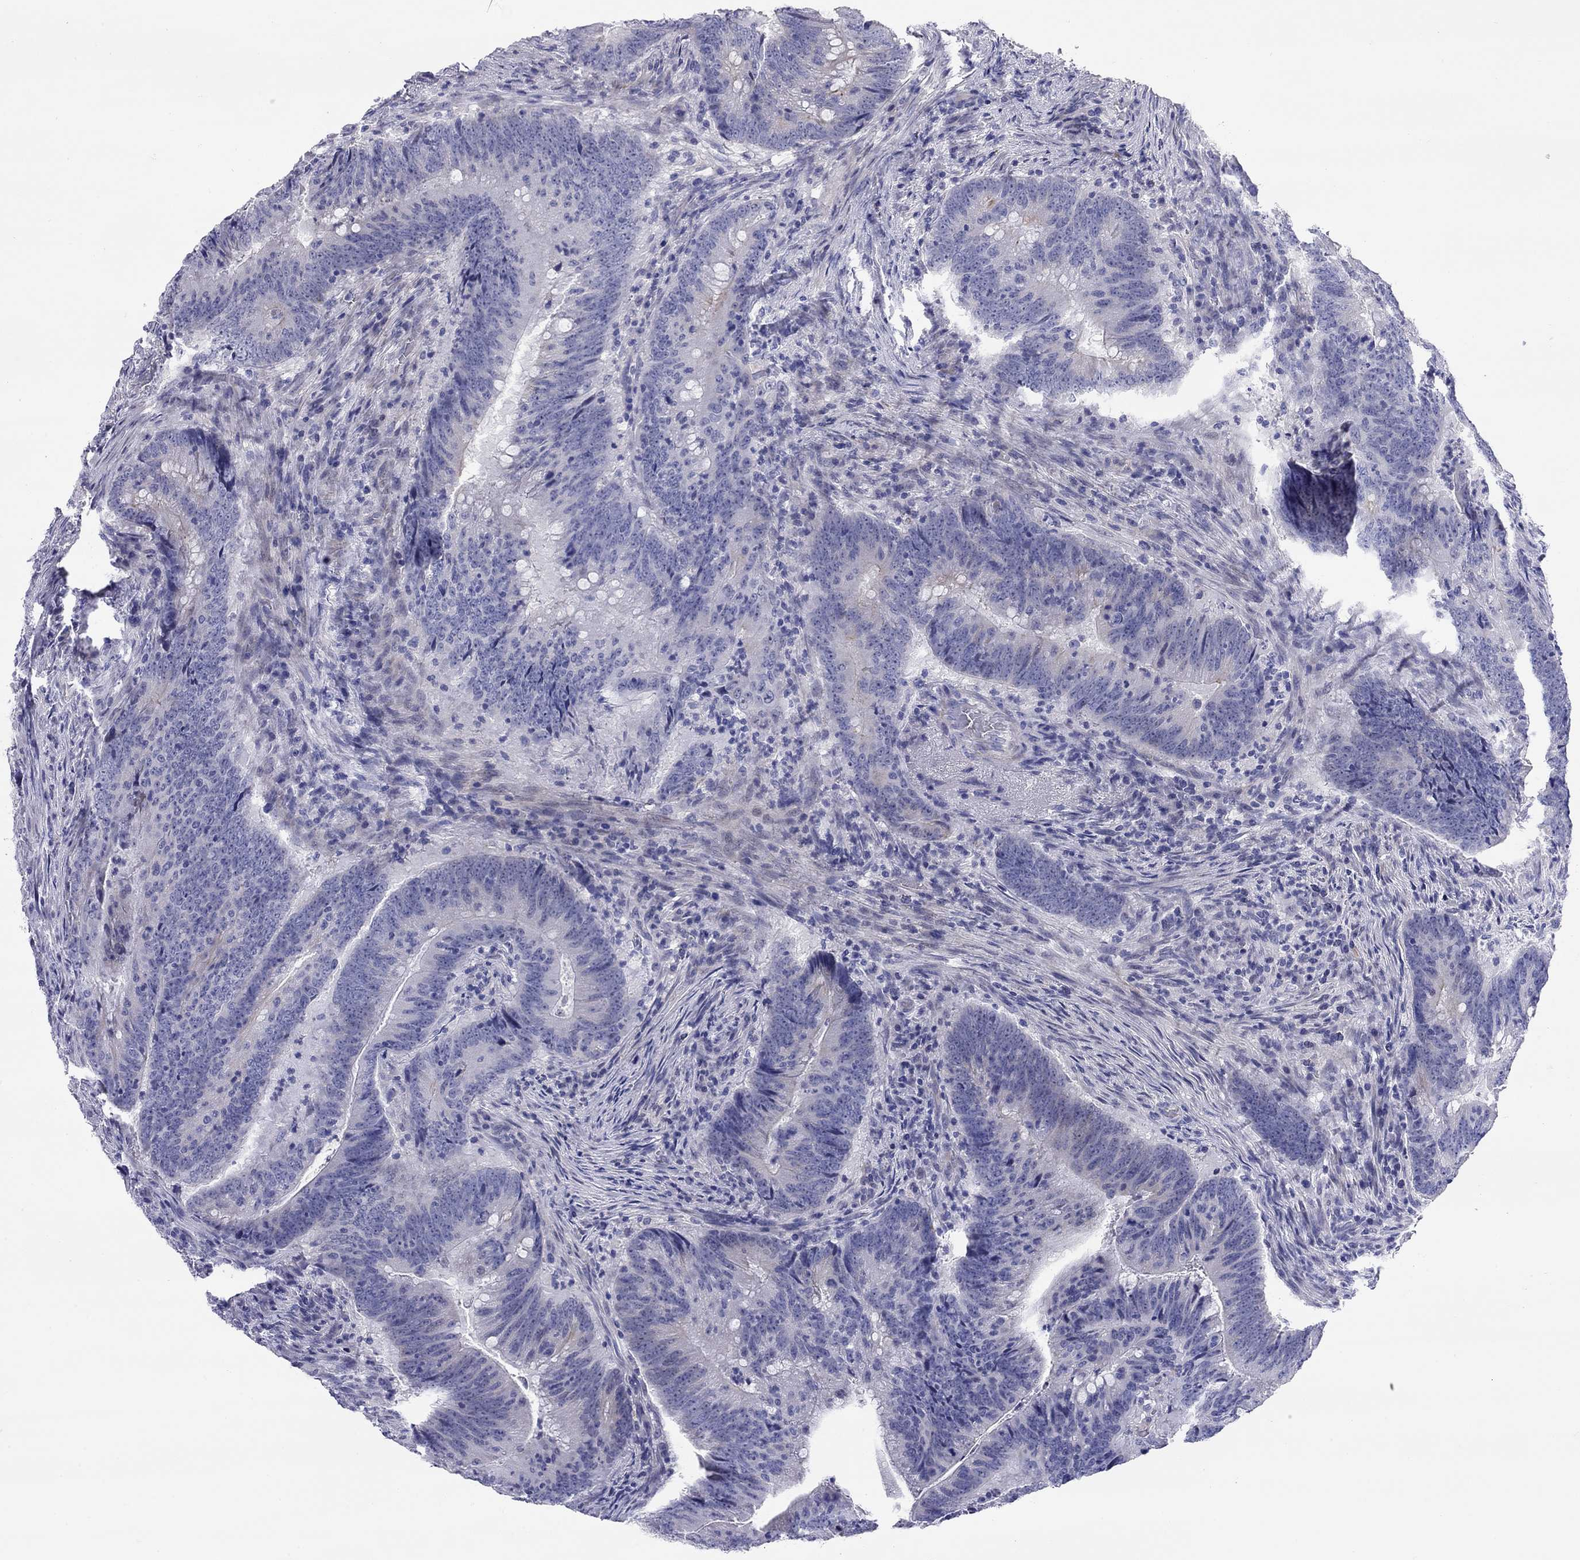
{"staining": {"intensity": "negative", "quantity": "none", "location": "none"}, "tissue": "colorectal cancer", "cell_type": "Tumor cells", "image_type": "cancer", "snomed": [{"axis": "morphology", "description": "Adenocarcinoma, NOS"}, {"axis": "topography", "description": "Colon"}], "caption": "Immunohistochemistry photomicrograph of human colorectal cancer stained for a protein (brown), which shows no positivity in tumor cells.", "gene": "CMYA5", "patient": {"sex": "female", "age": 87}}